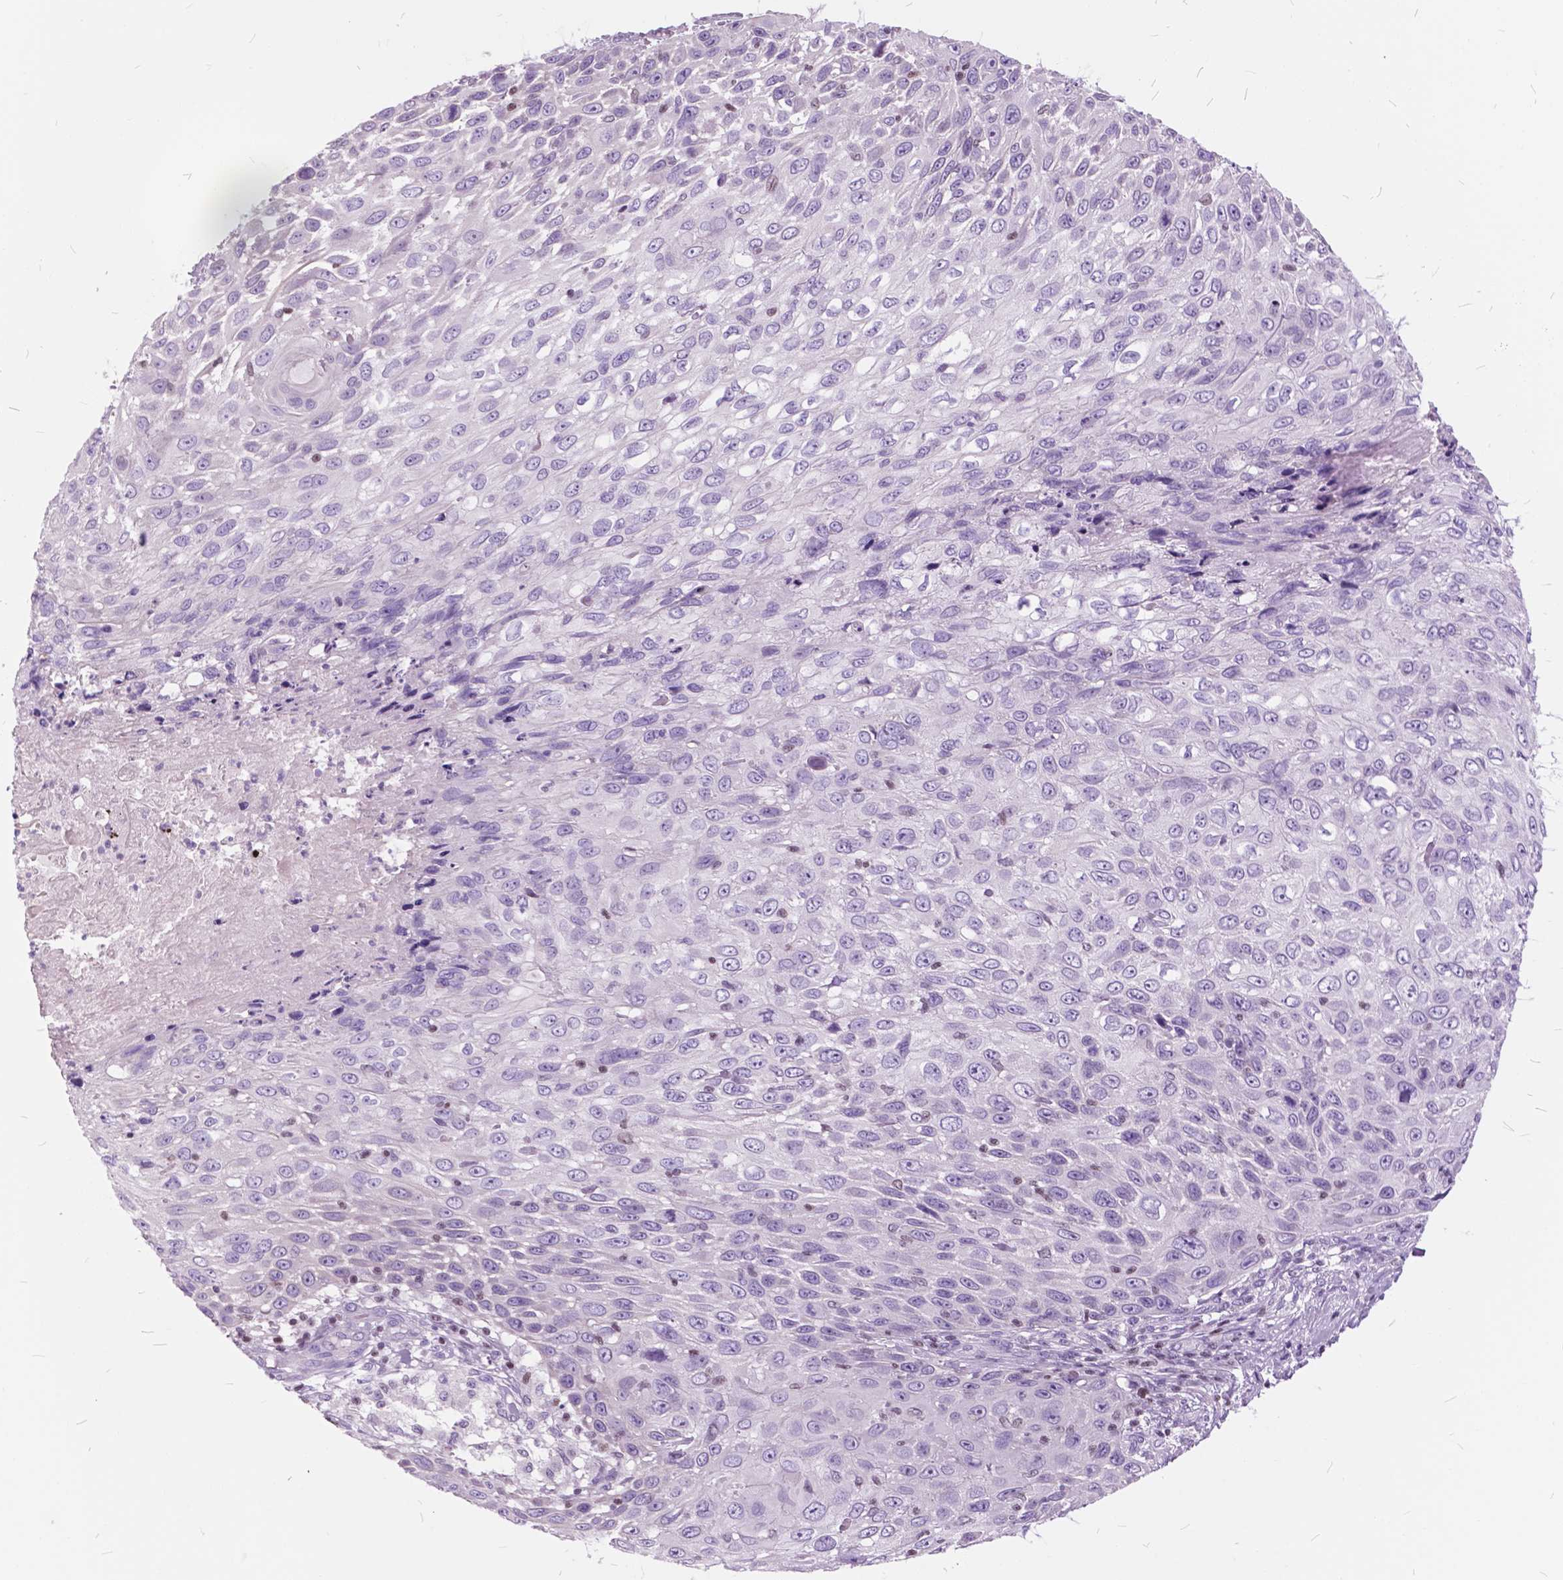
{"staining": {"intensity": "negative", "quantity": "none", "location": "none"}, "tissue": "skin cancer", "cell_type": "Tumor cells", "image_type": "cancer", "snomed": [{"axis": "morphology", "description": "Squamous cell carcinoma, NOS"}, {"axis": "topography", "description": "Skin"}], "caption": "An image of skin squamous cell carcinoma stained for a protein reveals no brown staining in tumor cells.", "gene": "SP140", "patient": {"sex": "male", "age": 92}}